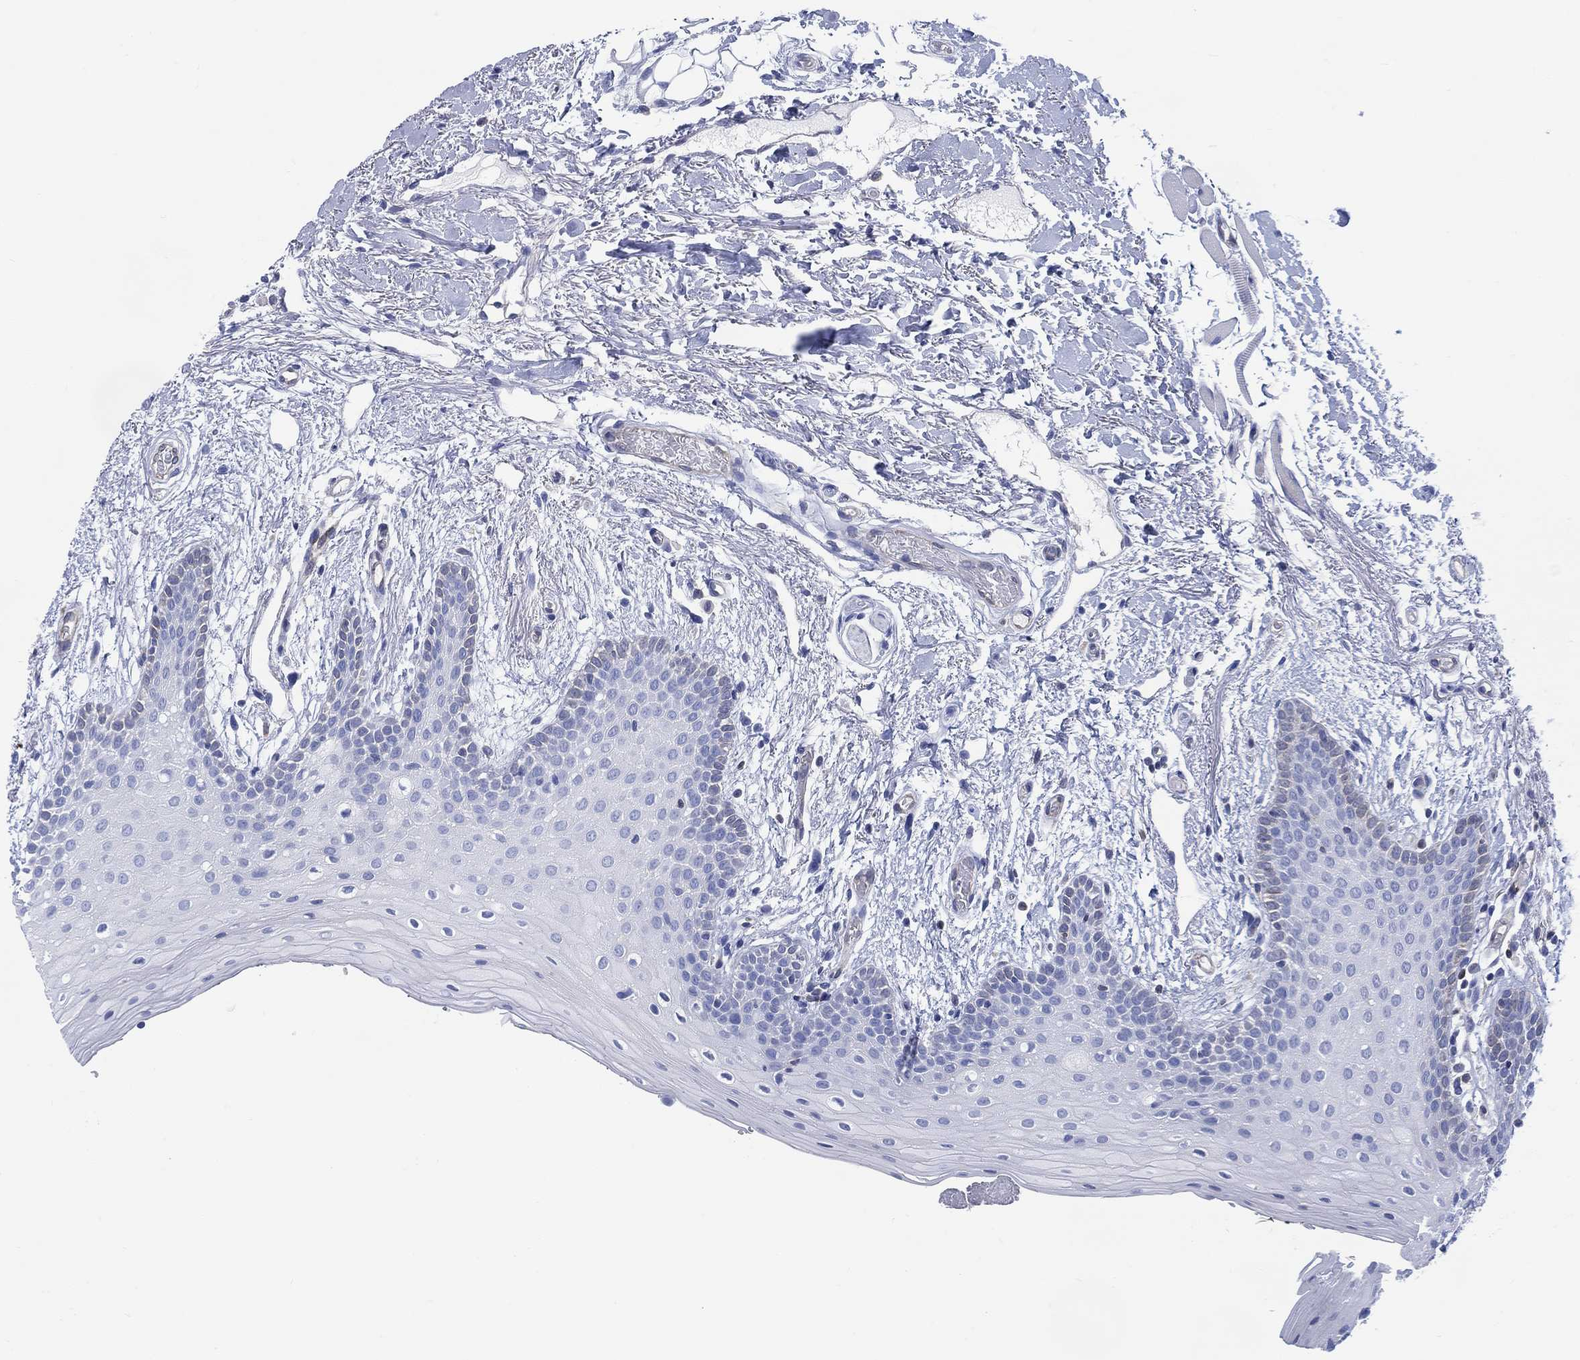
{"staining": {"intensity": "negative", "quantity": "none", "location": "none"}, "tissue": "oral mucosa", "cell_type": "Squamous epithelial cells", "image_type": "normal", "snomed": [{"axis": "morphology", "description": "Normal tissue, NOS"}, {"axis": "topography", "description": "Oral tissue"}, {"axis": "topography", "description": "Tounge, NOS"}], "caption": "DAB immunohistochemical staining of unremarkable oral mucosa demonstrates no significant positivity in squamous epithelial cells. (DAB immunohistochemistry with hematoxylin counter stain).", "gene": "DDI1", "patient": {"sex": "female", "age": 86}}